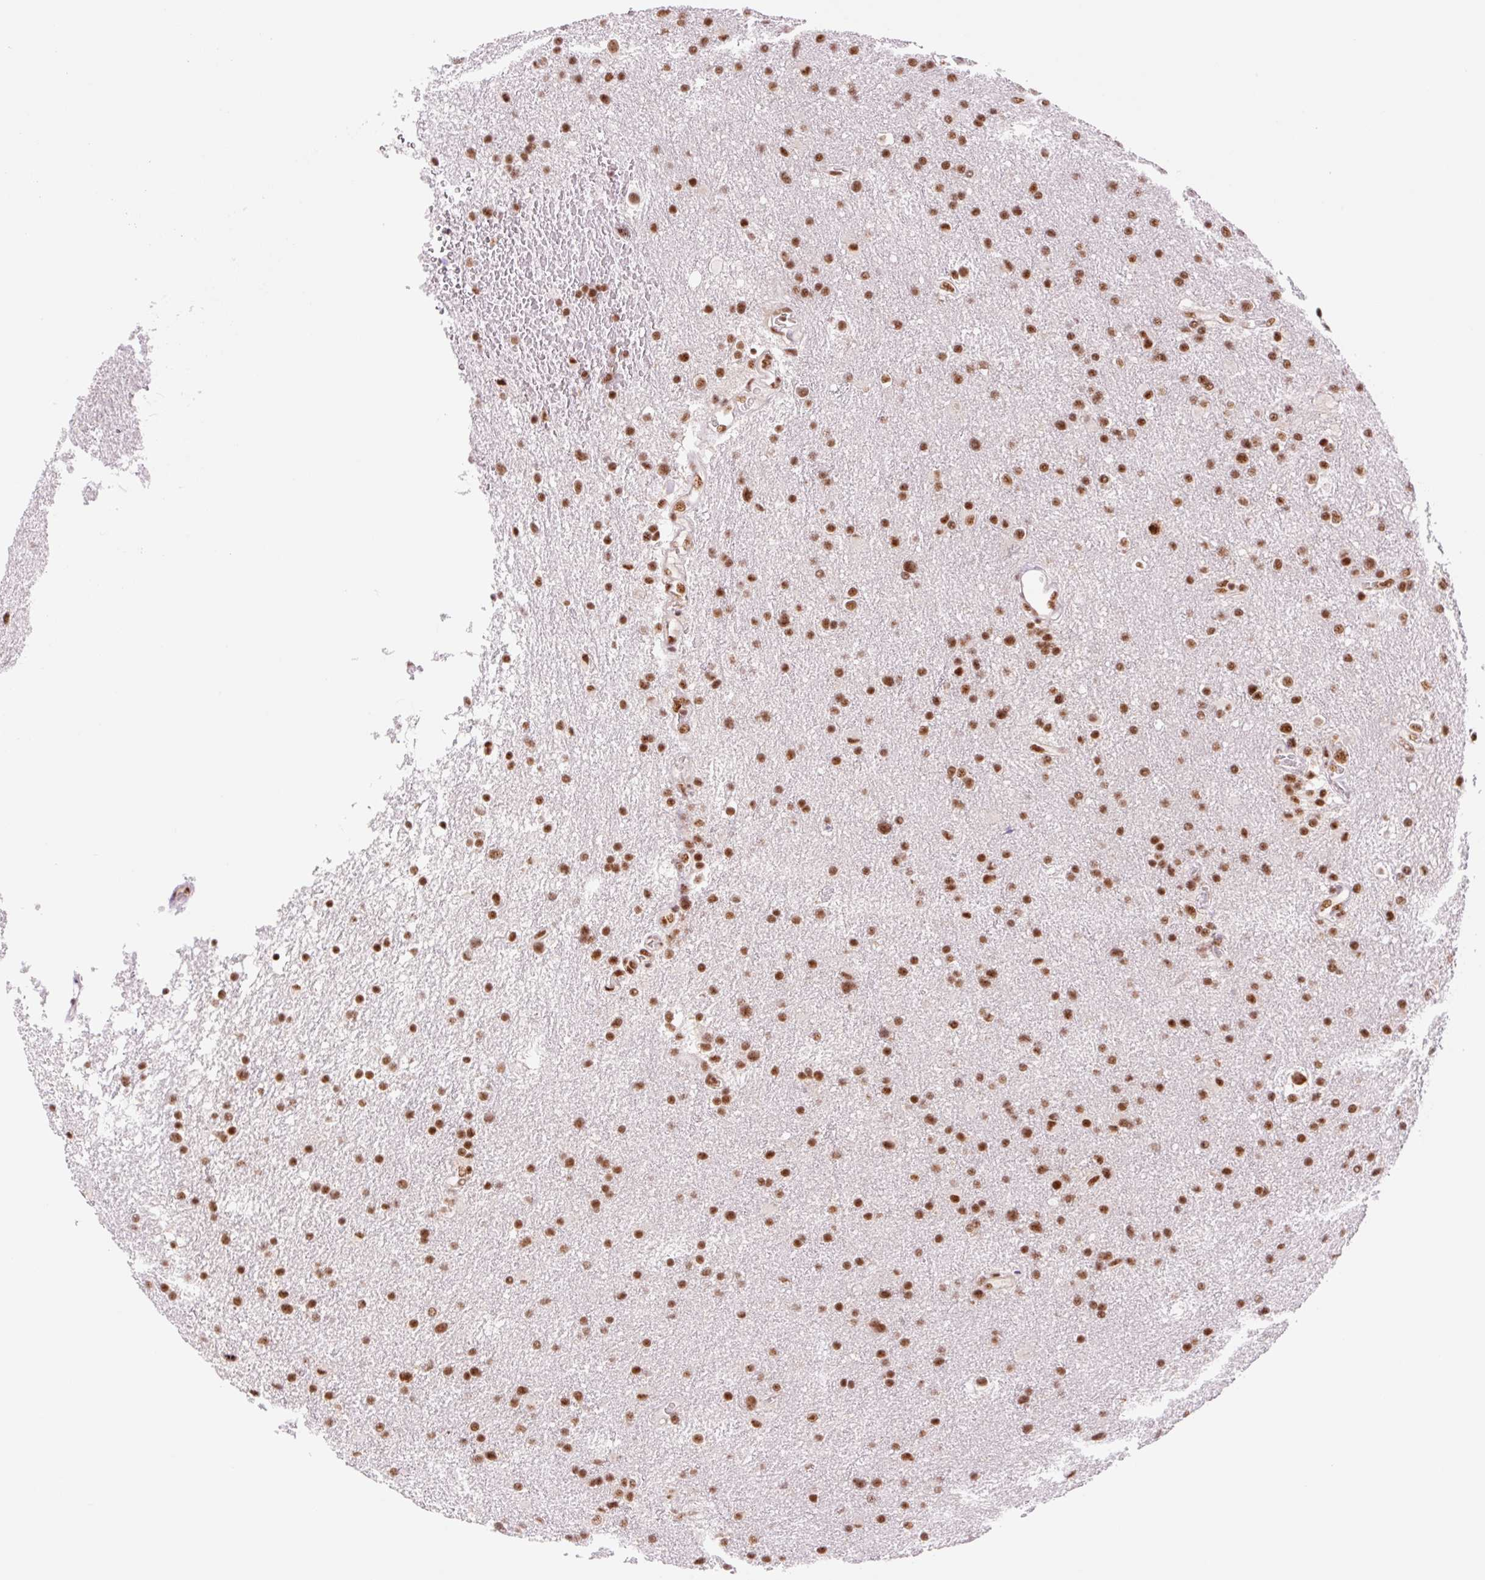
{"staining": {"intensity": "strong", "quantity": ">75%", "location": "nuclear"}, "tissue": "glioma", "cell_type": "Tumor cells", "image_type": "cancer", "snomed": [{"axis": "morphology", "description": "Glioma, malignant, Low grade"}, {"axis": "topography", "description": "Brain"}], "caption": "Immunohistochemical staining of human glioma reveals high levels of strong nuclear positivity in approximately >75% of tumor cells.", "gene": "PRDM11", "patient": {"sex": "female", "age": 32}}